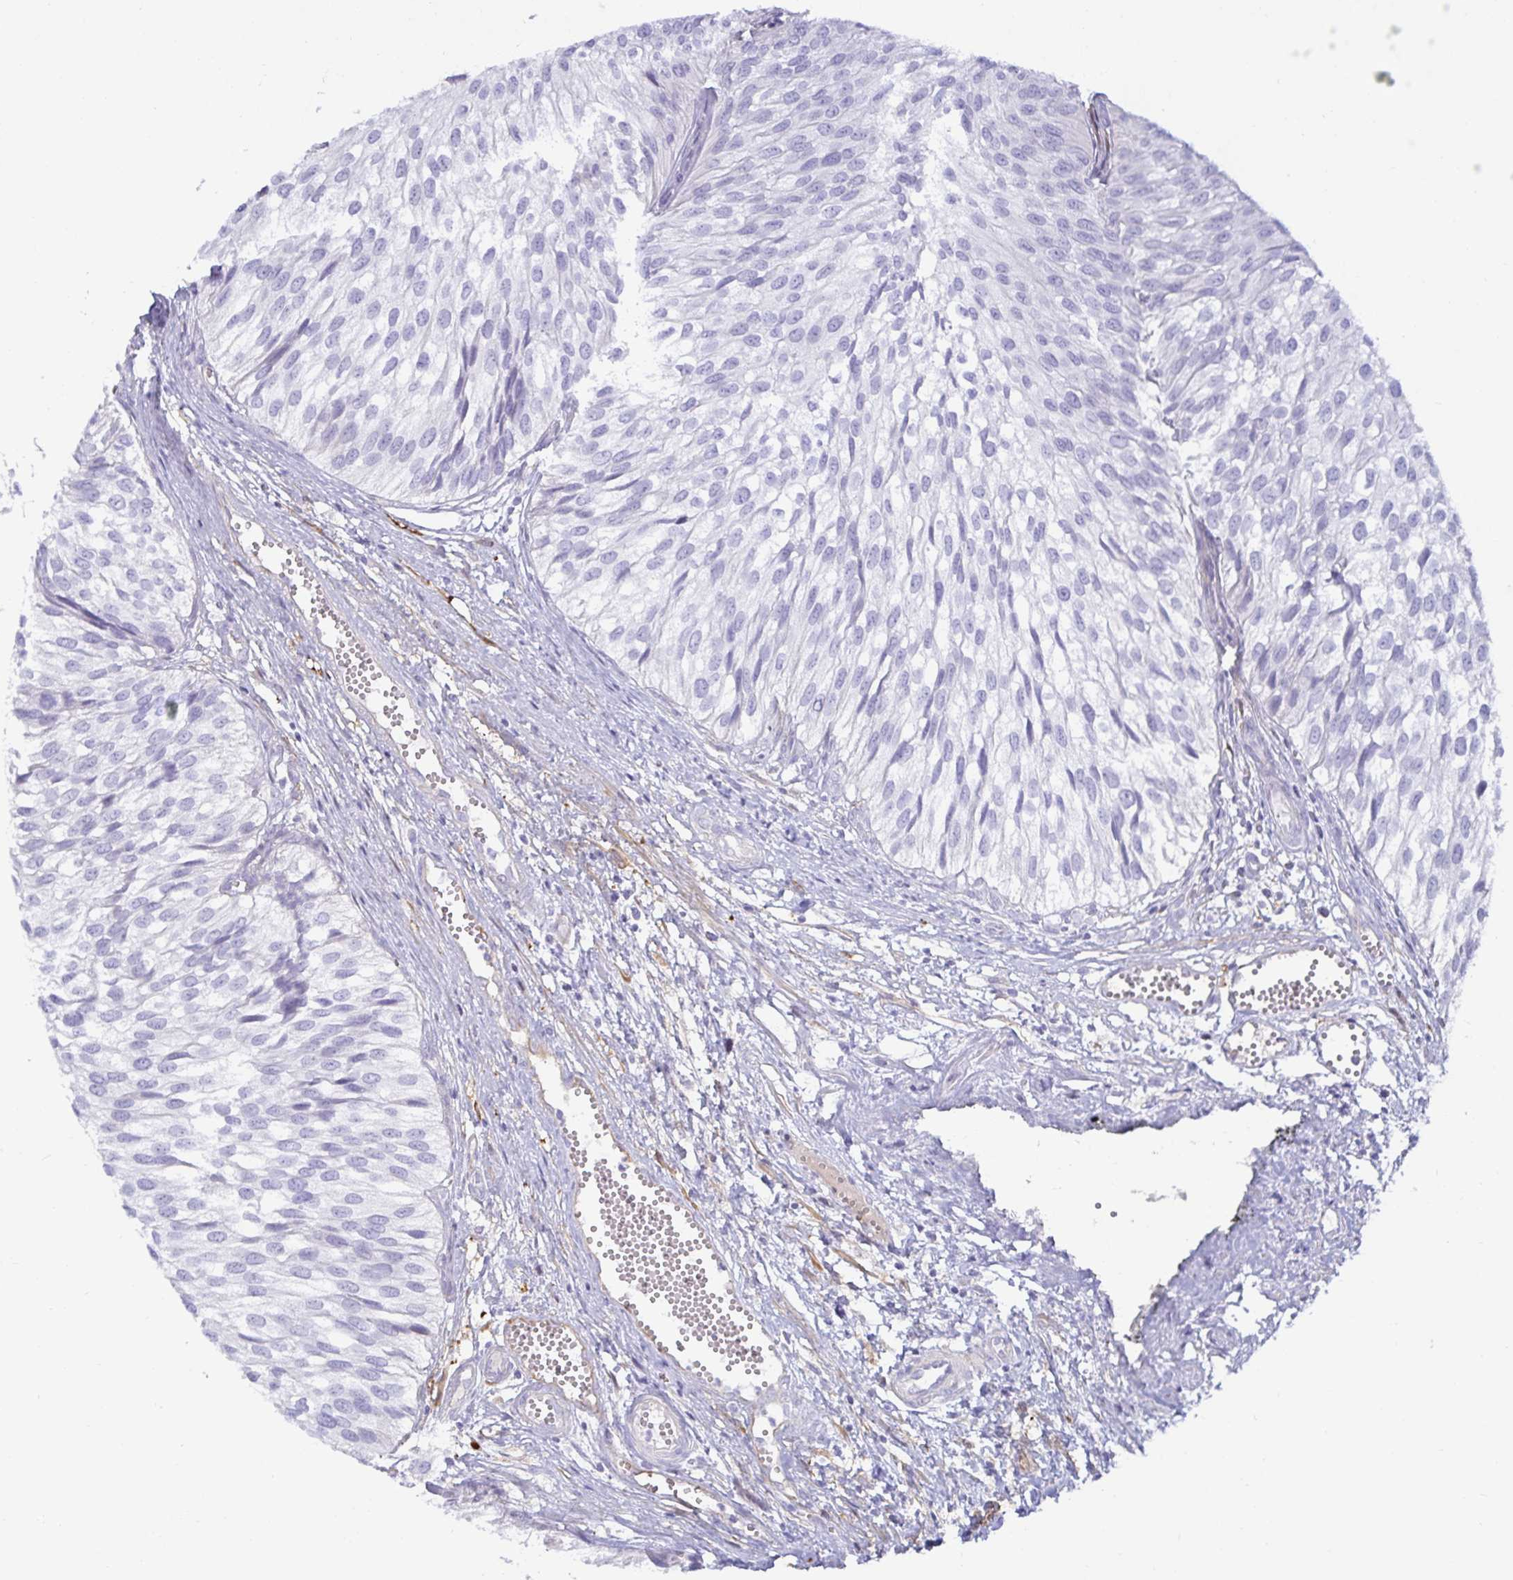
{"staining": {"intensity": "negative", "quantity": "none", "location": "none"}, "tissue": "urothelial cancer", "cell_type": "Tumor cells", "image_type": "cancer", "snomed": [{"axis": "morphology", "description": "Urothelial carcinoma, Low grade"}, {"axis": "topography", "description": "Urinary bladder"}], "caption": "Histopathology image shows no protein staining in tumor cells of urothelial carcinoma (low-grade) tissue.", "gene": "SPAG4", "patient": {"sex": "male", "age": 91}}